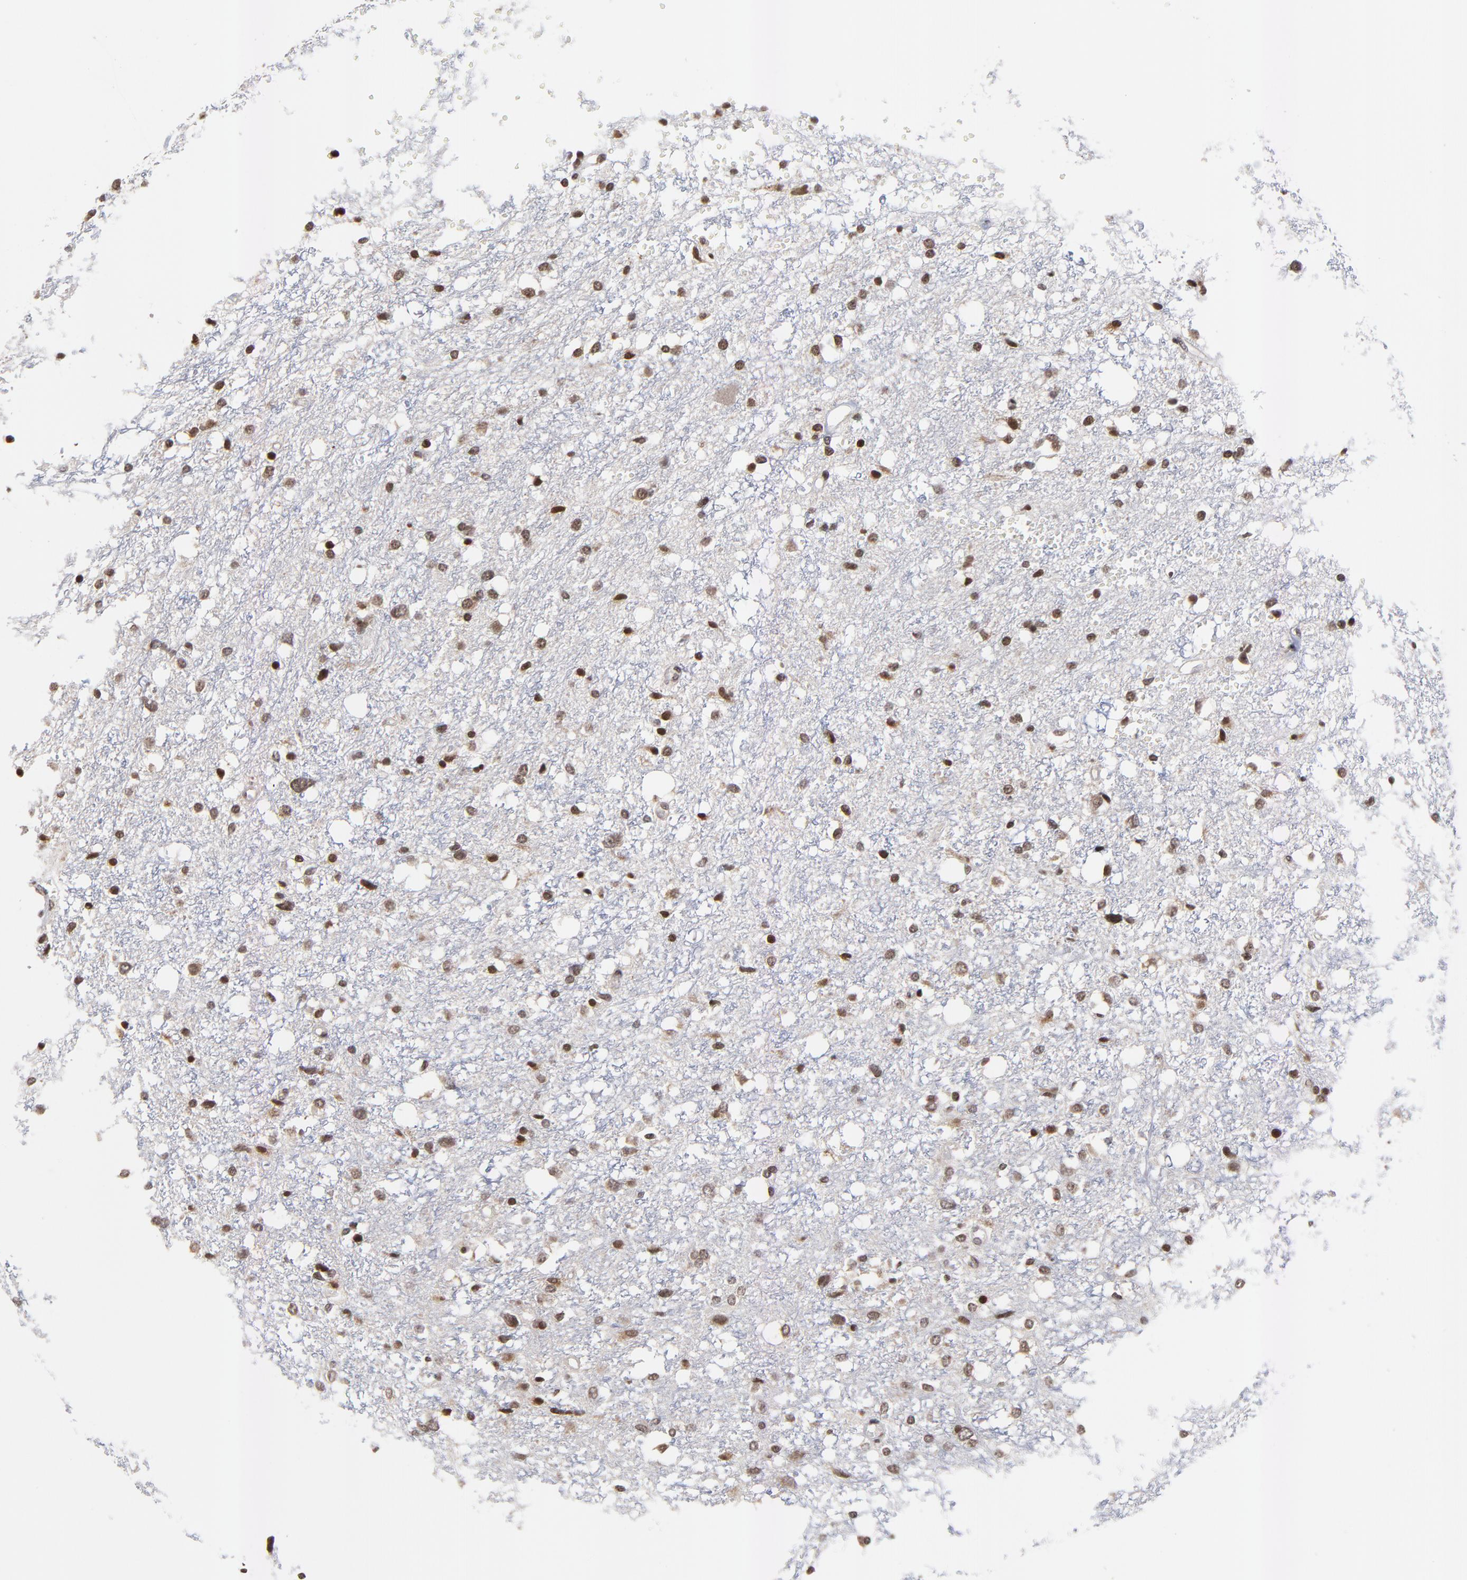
{"staining": {"intensity": "strong", "quantity": ">75%", "location": "nuclear"}, "tissue": "glioma", "cell_type": "Tumor cells", "image_type": "cancer", "snomed": [{"axis": "morphology", "description": "Glioma, malignant, High grade"}, {"axis": "topography", "description": "Brain"}], "caption": "This photomicrograph shows immunohistochemistry (IHC) staining of human malignant glioma (high-grade), with high strong nuclear staining in approximately >75% of tumor cells.", "gene": "ZNF777", "patient": {"sex": "female", "age": 59}}